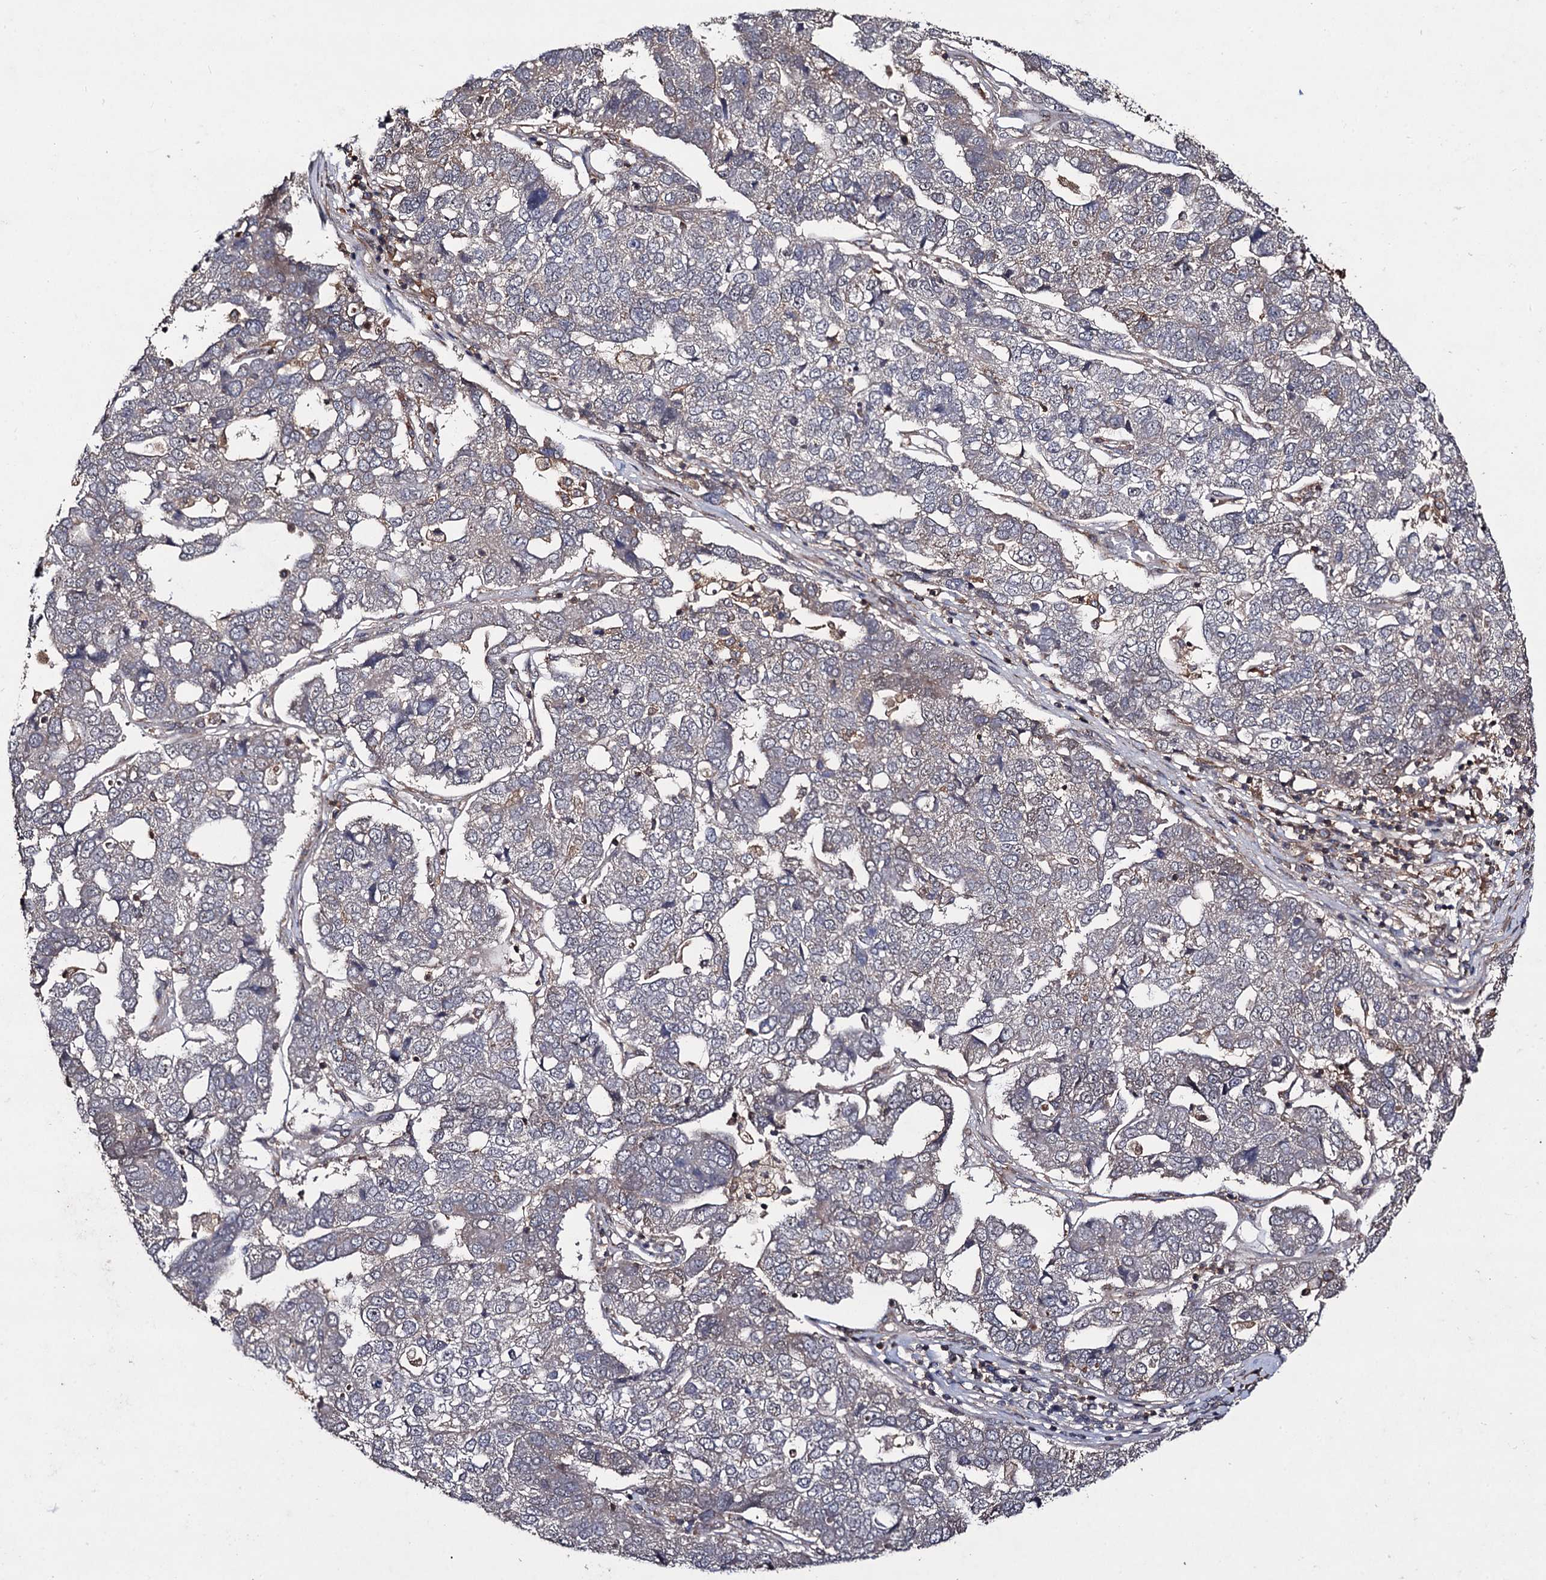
{"staining": {"intensity": "weak", "quantity": "<25%", "location": "cytoplasmic/membranous"}, "tissue": "pancreatic cancer", "cell_type": "Tumor cells", "image_type": "cancer", "snomed": [{"axis": "morphology", "description": "Adenocarcinoma, NOS"}, {"axis": "topography", "description": "Pancreas"}], "caption": "An image of pancreatic cancer (adenocarcinoma) stained for a protein exhibits no brown staining in tumor cells.", "gene": "KXD1", "patient": {"sex": "female", "age": 61}}